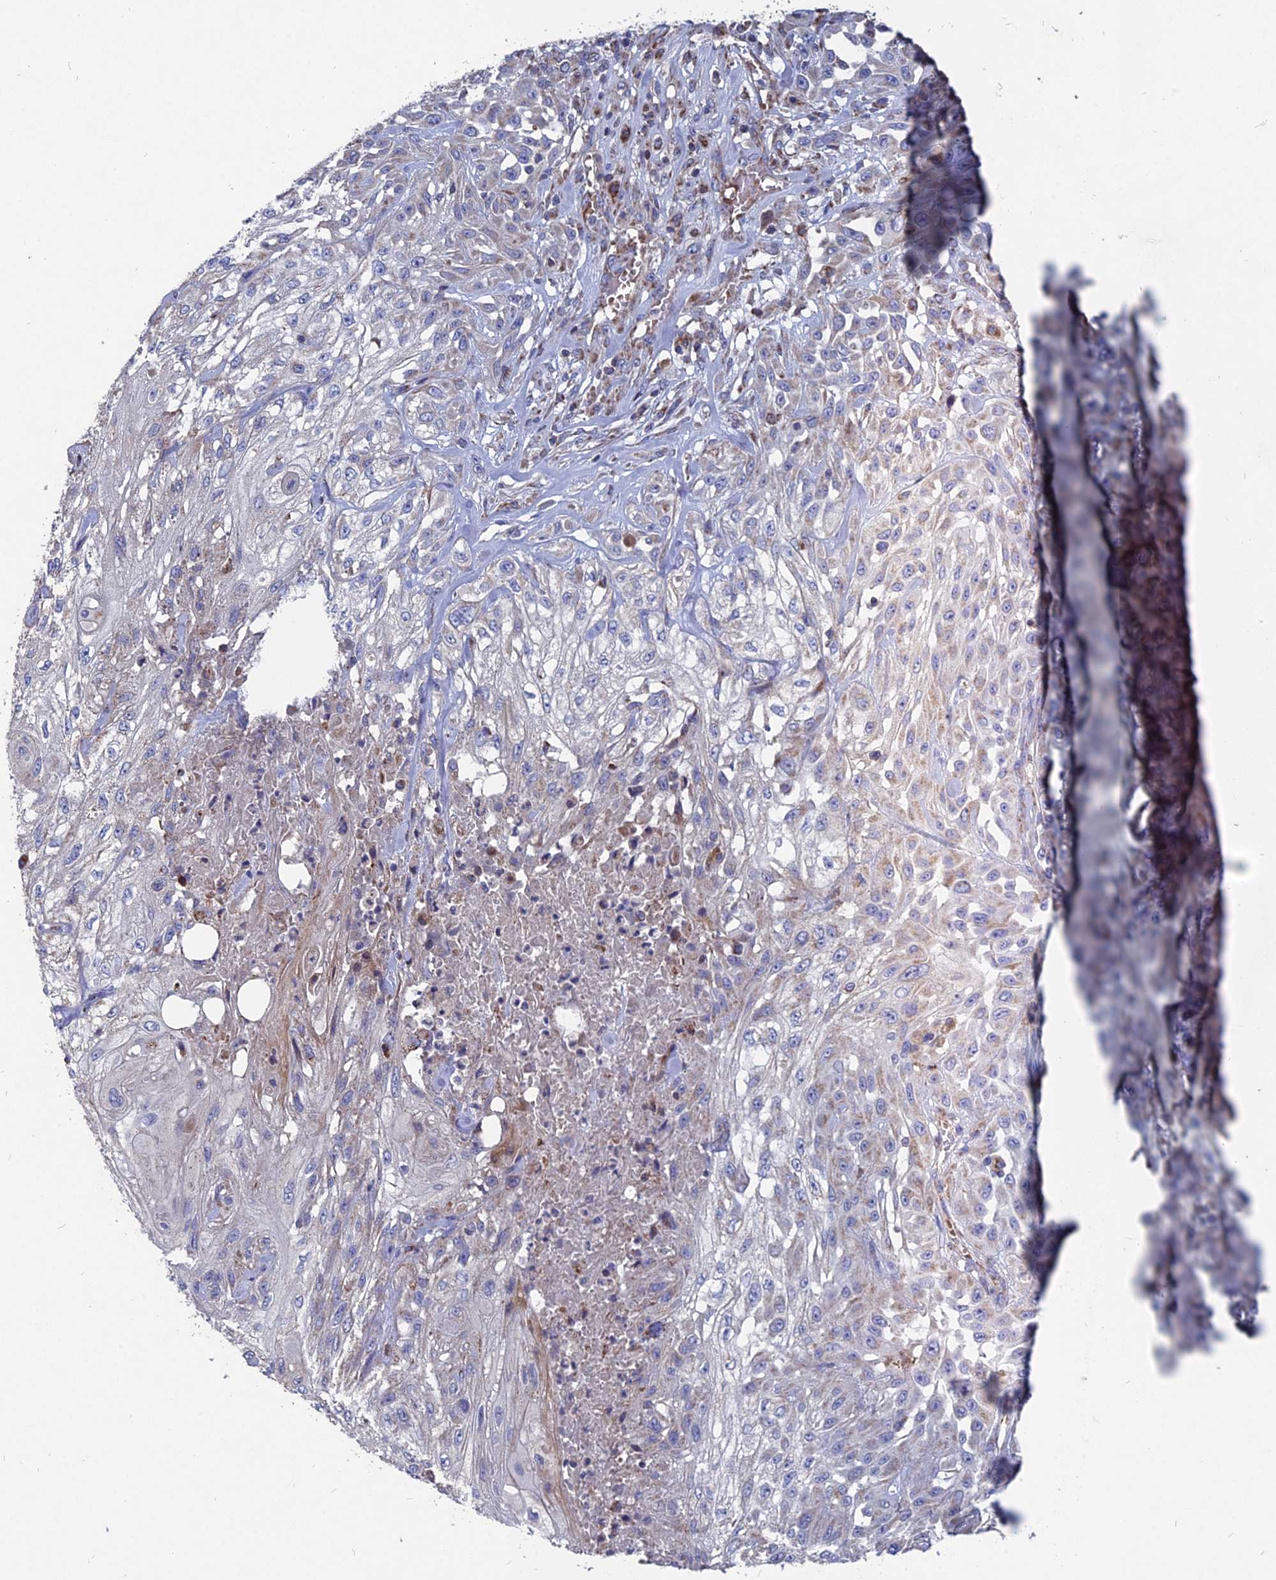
{"staining": {"intensity": "negative", "quantity": "none", "location": "none"}, "tissue": "skin cancer", "cell_type": "Tumor cells", "image_type": "cancer", "snomed": [{"axis": "morphology", "description": "Squamous cell carcinoma, NOS"}, {"axis": "morphology", "description": "Squamous cell carcinoma, metastatic, NOS"}, {"axis": "topography", "description": "Skin"}, {"axis": "topography", "description": "Lymph node"}], "caption": "Tumor cells are negative for protein expression in human skin cancer.", "gene": "TGFA", "patient": {"sex": "male", "age": 75}}